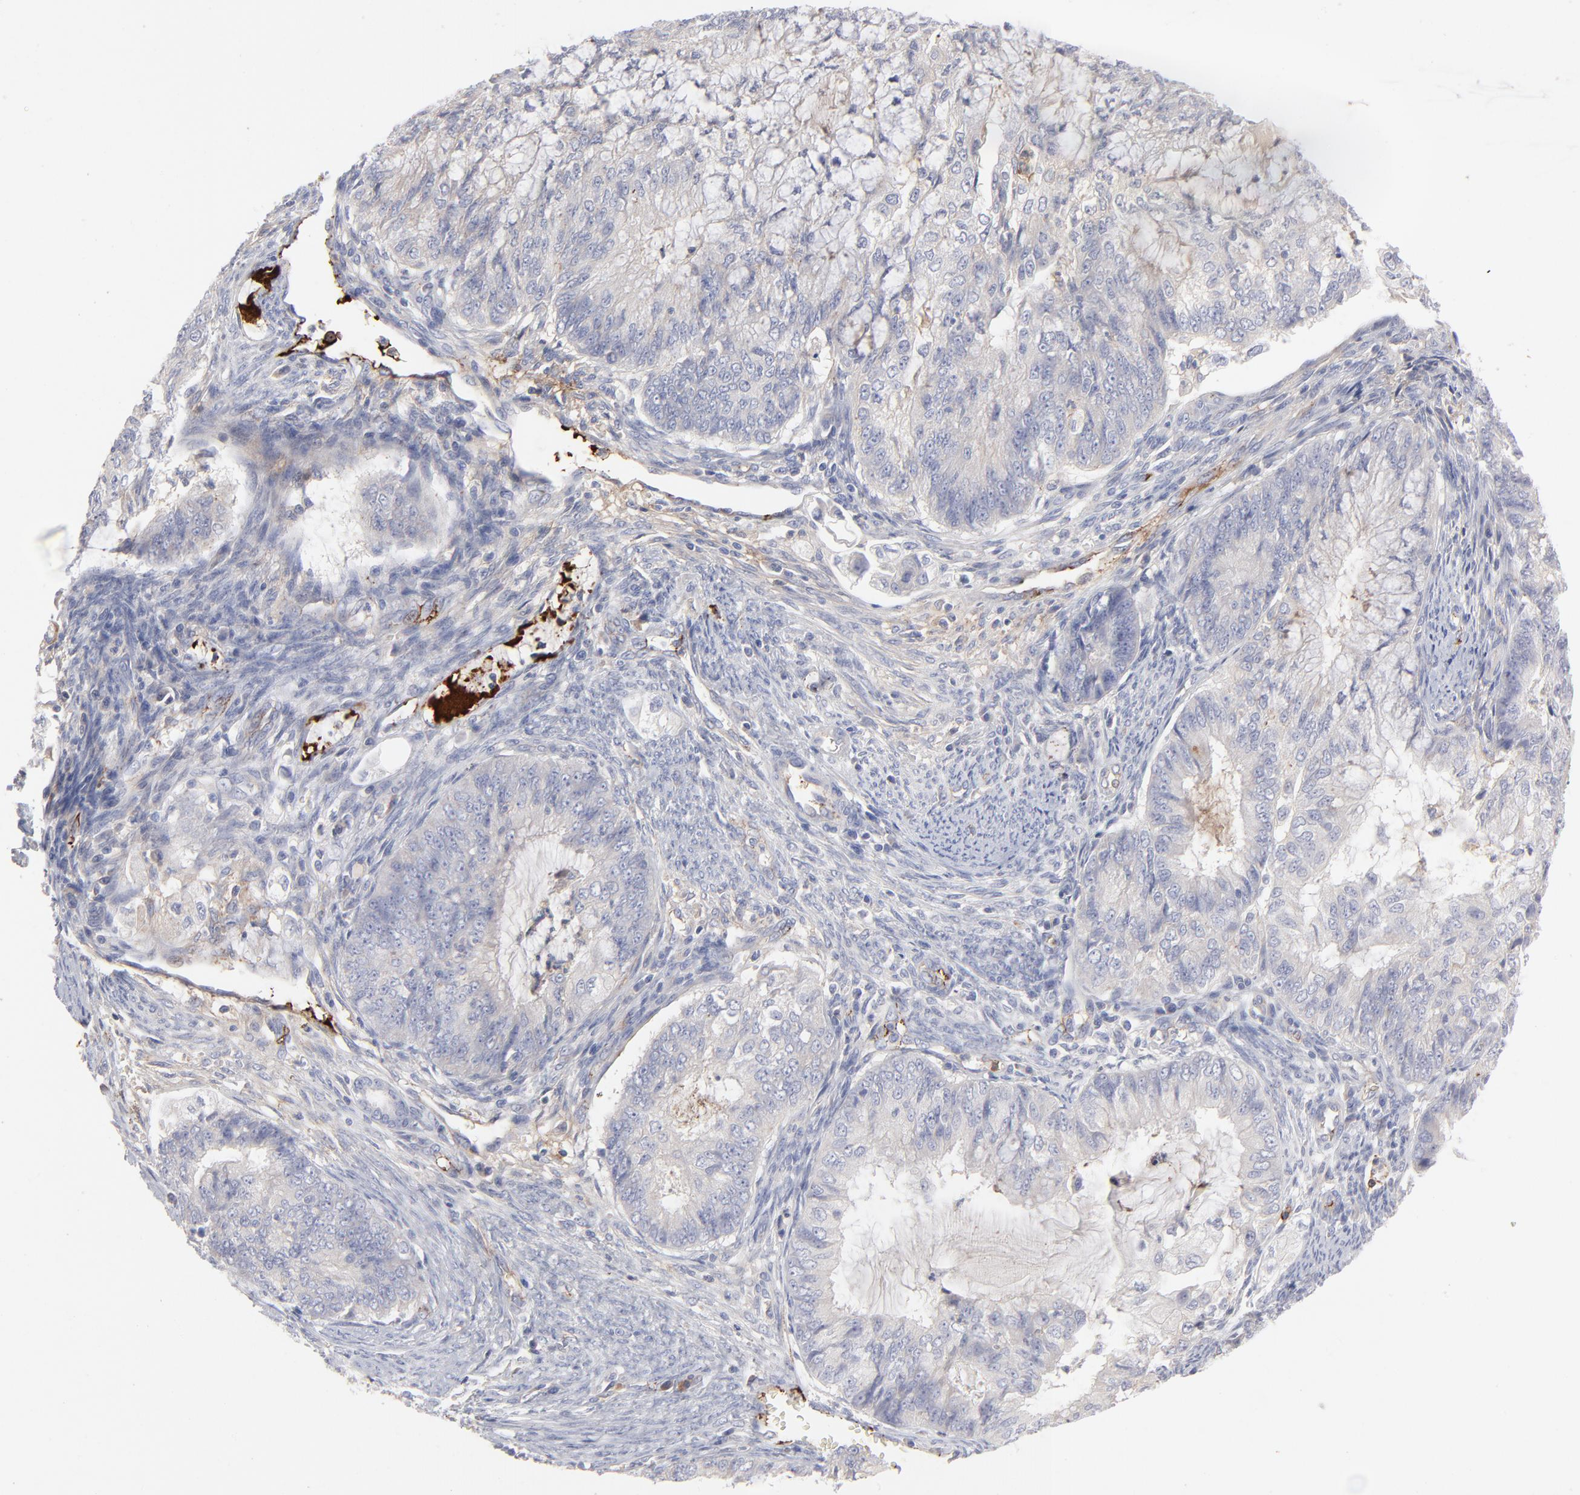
{"staining": {"intensity": "negative", "quantity": "none", "location": "none"}, "tissue": "endometrial cancer", "cell_type": "Tumor cells", "image_type": "cancer", "snomed": [{"axis": "morphology", "description": "Adenocarcinoma, NOS"}, {"axis": "topography", "description": "Endometrium"}], "caption": "Immunohistochemistry image of endometrial adenocarcinoma stained for a protein (brown), which demonstrates no staining in tumor cells.", "gene": "CCR3", "patient": {"sex": "female", "age": 75}}